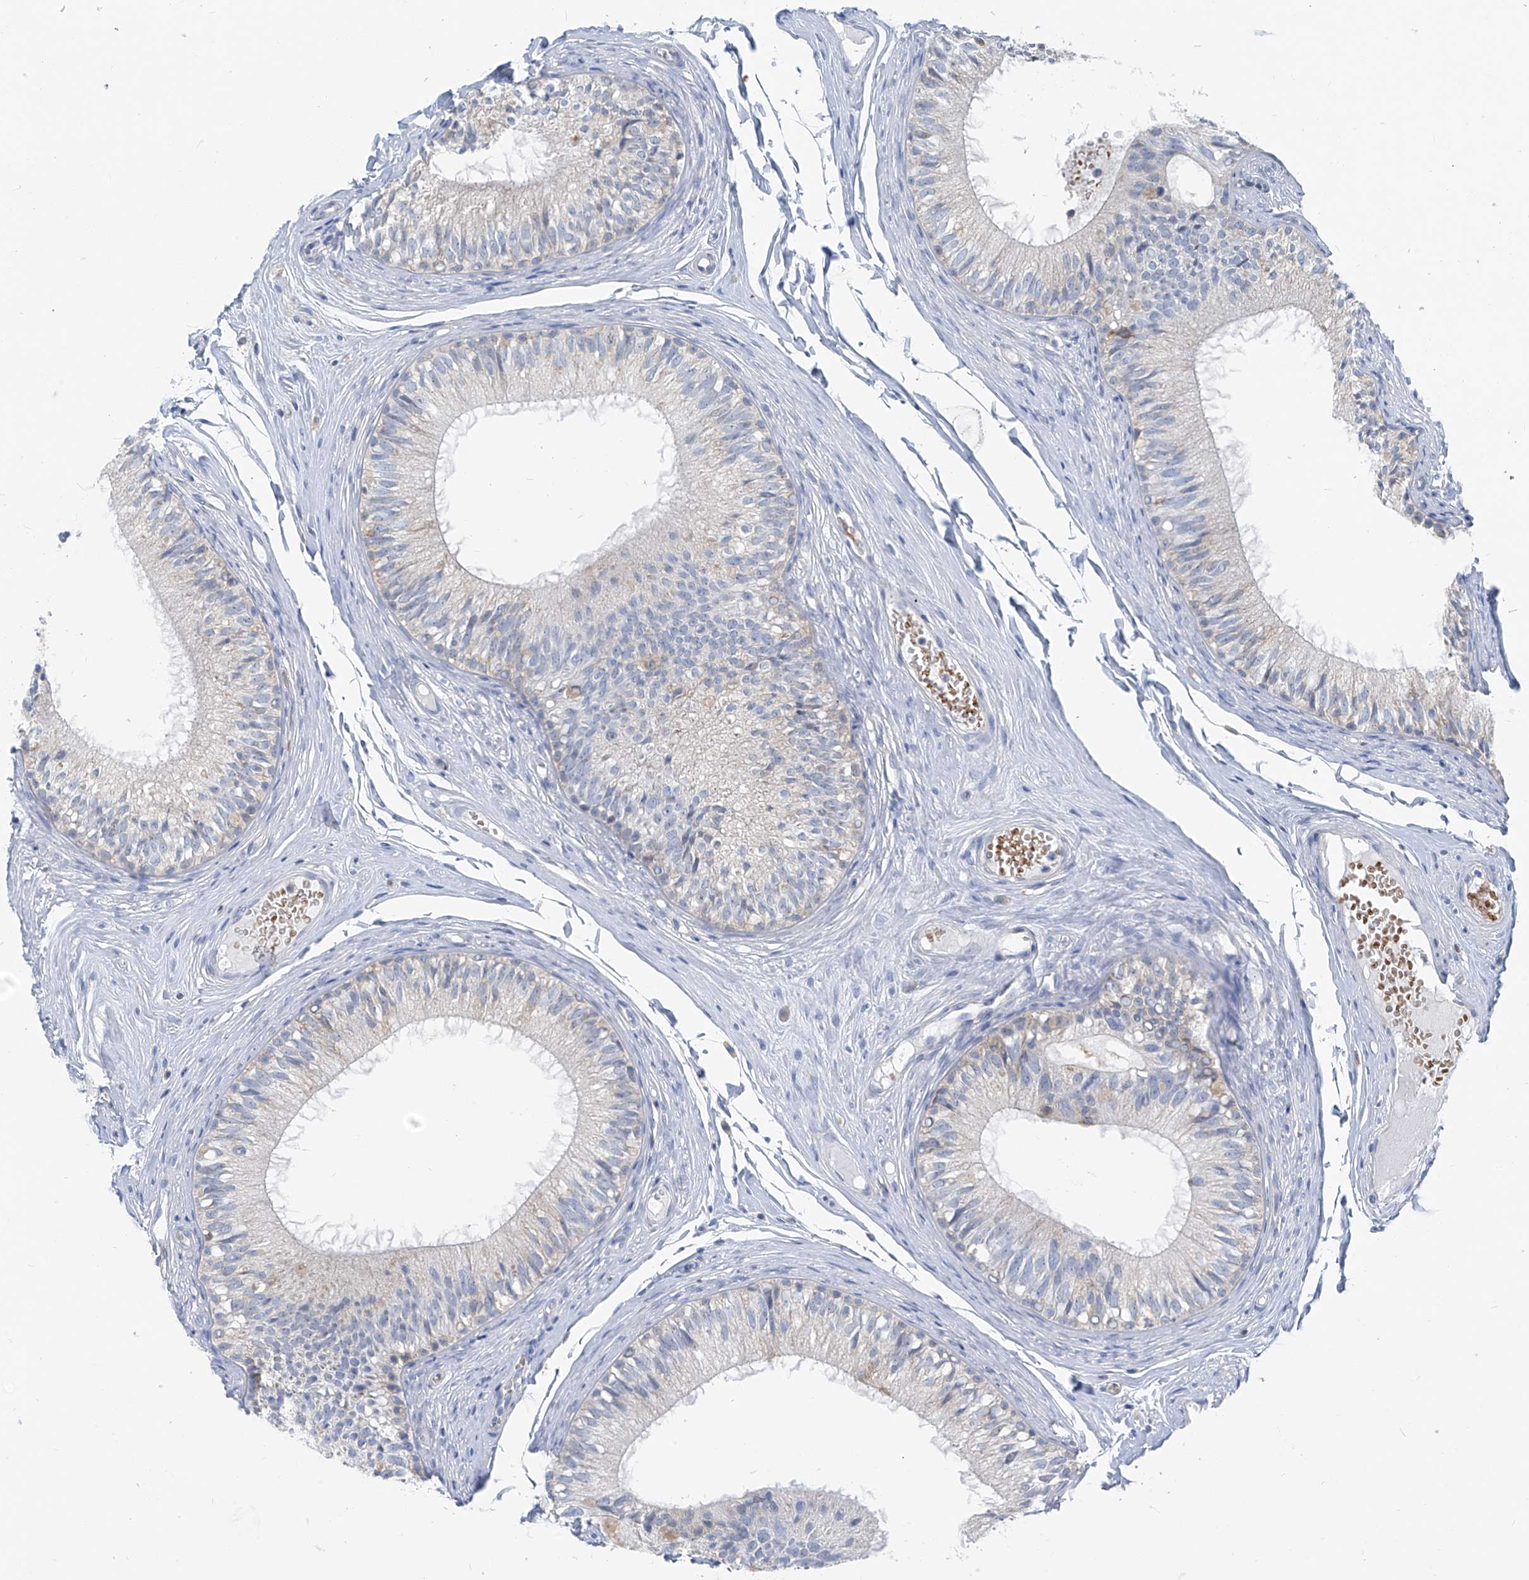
{"staining": {"intensity": "negative", "quantity": "none", "location": "none"}, "tissue": "epididymis", "cell_type": "Glandular cells", "image_type": "normal", "snomed": [{"axis": "morphology", "description": "Normal tissue, NOS"}, {"axis": "morphology", "description": "Seminoma in situ"}, {"axis": "topography", "description": "Testis"}, {"axis": "topography", "description": "Epididymis"}], "caption": "A high-resolution histopathology image shows immunohistochemistry staining of benign epididymis, which reveals no significant staining in glandular cells.", "gene": "FGD2", "patient": {"sex": "male", "age": 28}}